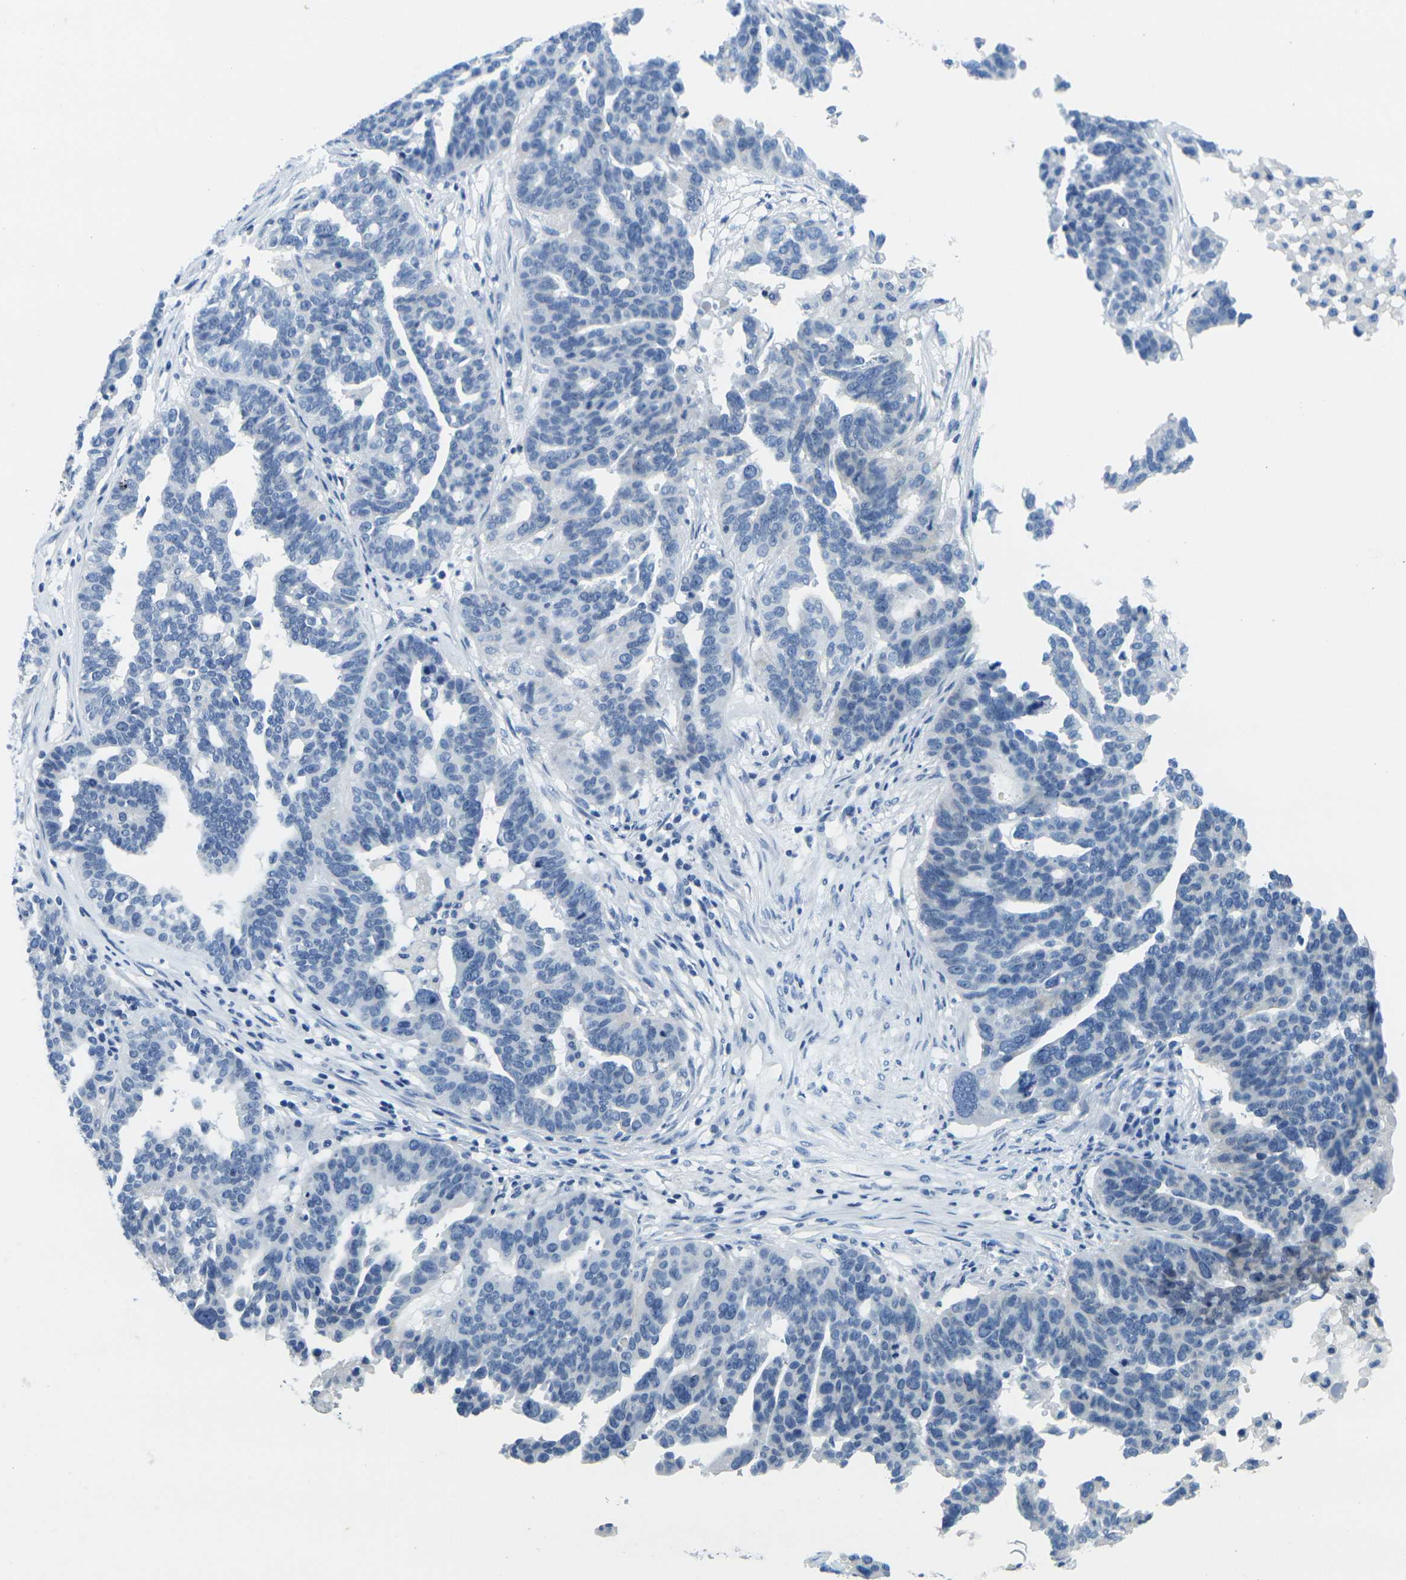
{"staining": {"intensity": "negative", "quantity": "none", "location": "none"}, "tissue": "ovarian cancer", "cell_type": "Tumor cells", "image_type": "cancer", "snomed": [{"axis": "morphology", "description": "Cystadenocarcinoma, serous, NOS"}, {"axis": "topography", "description": "Ovary"}], "caption": "An immunohistochemistry image of ovarian cancer (serous cystadenocarcinoma) is shown. There is no staining in tumor cells of ovarian cancer (serous cystadenocarcinoma). The staining was performed using DAB to visualize the protein expression in brown, while the nuclei were stained in blue with hematoxylin (Magnification: 20x).", "gene": "FAM3D", "patient": {"sex": "female", "age": 59}}